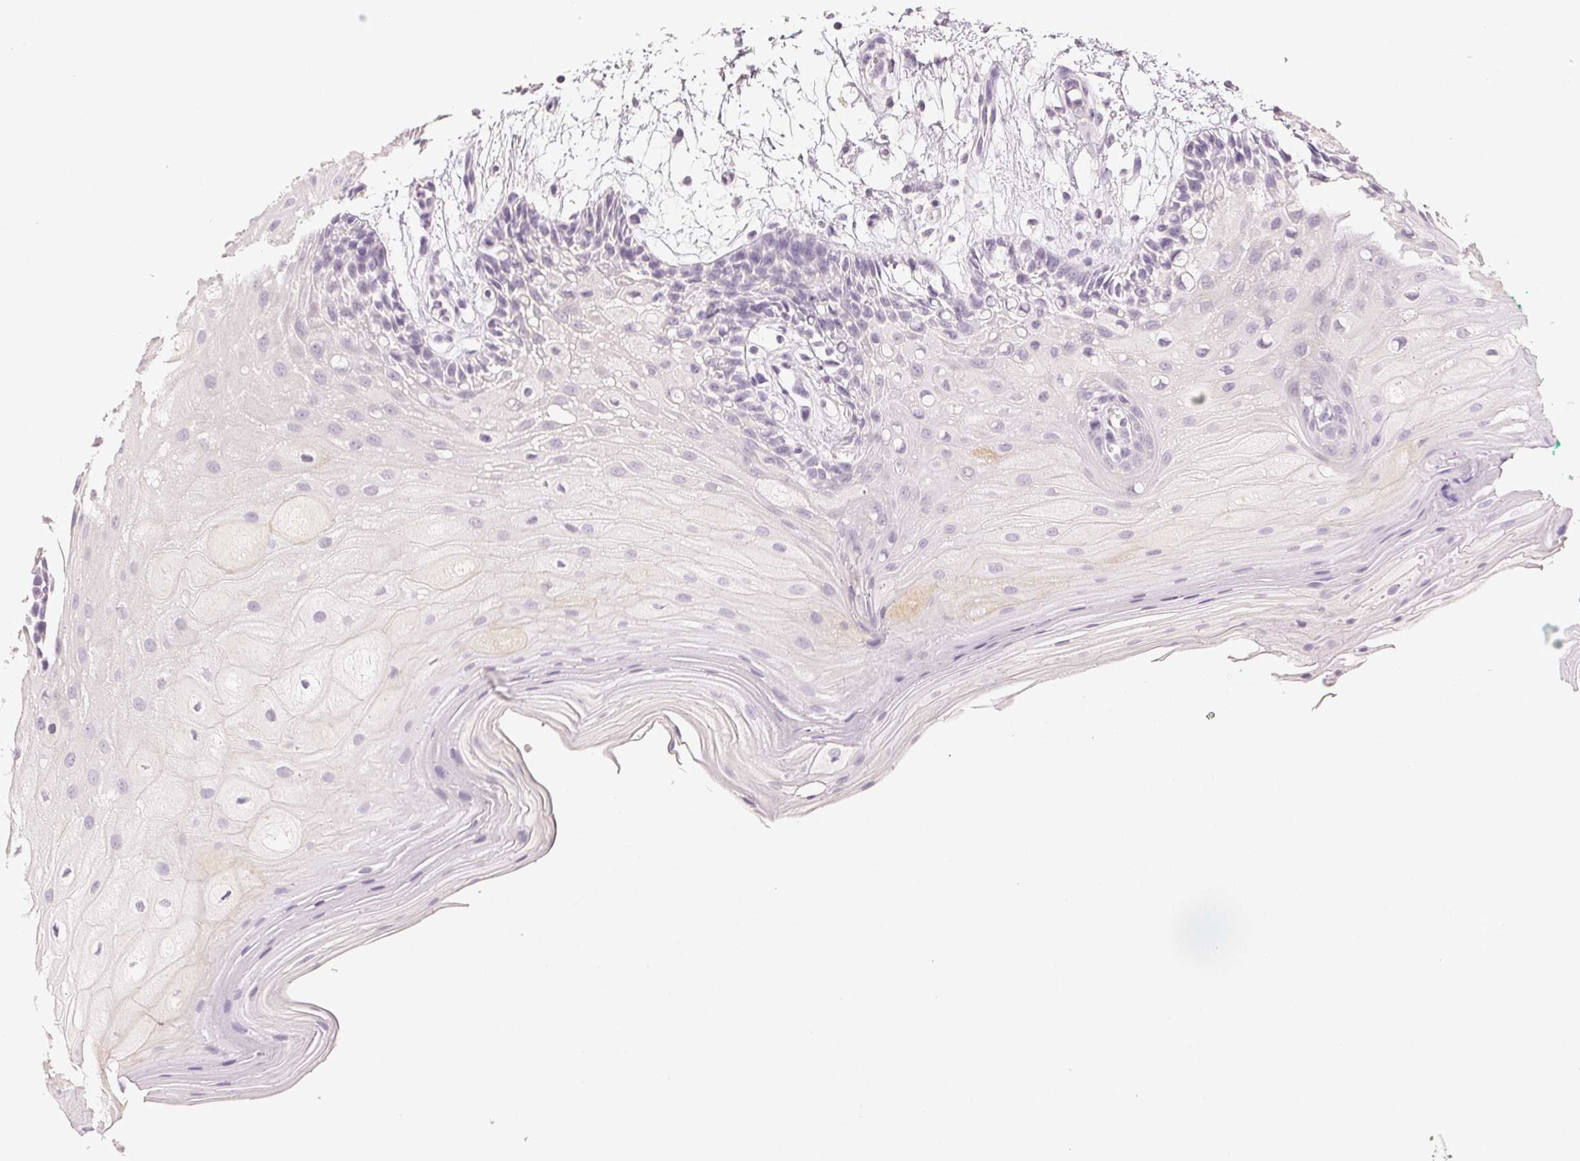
{"staining": {"intensity": "negative", "quantity": "none", "location": "none"}, "tissue": "oral mucosa", "cell_type": "Squamous epithelial cells", "image_type": "normal", "snomed": [{"axis": "morphology", "description": "Normal tissue, NOS"}, {"axis": "morphology", "description": "Squamous cell carcinoma, NOS"}, {"axis": "topography", "description": "Oral tissue"}, {"axis": "topography", "description": "Tounge, NOS"}, {"axis": "topography", "description": "Head-Neck"}], "caption": "Immunohistochemistry (IHC) photomicrograph of normal oral mucosa: oral mucosa stained with DAB demonstrates no significant protein staining in squamous epithelial cells.", "gene": "LVRN", "patient": {"sex": "male", "age": 62}}